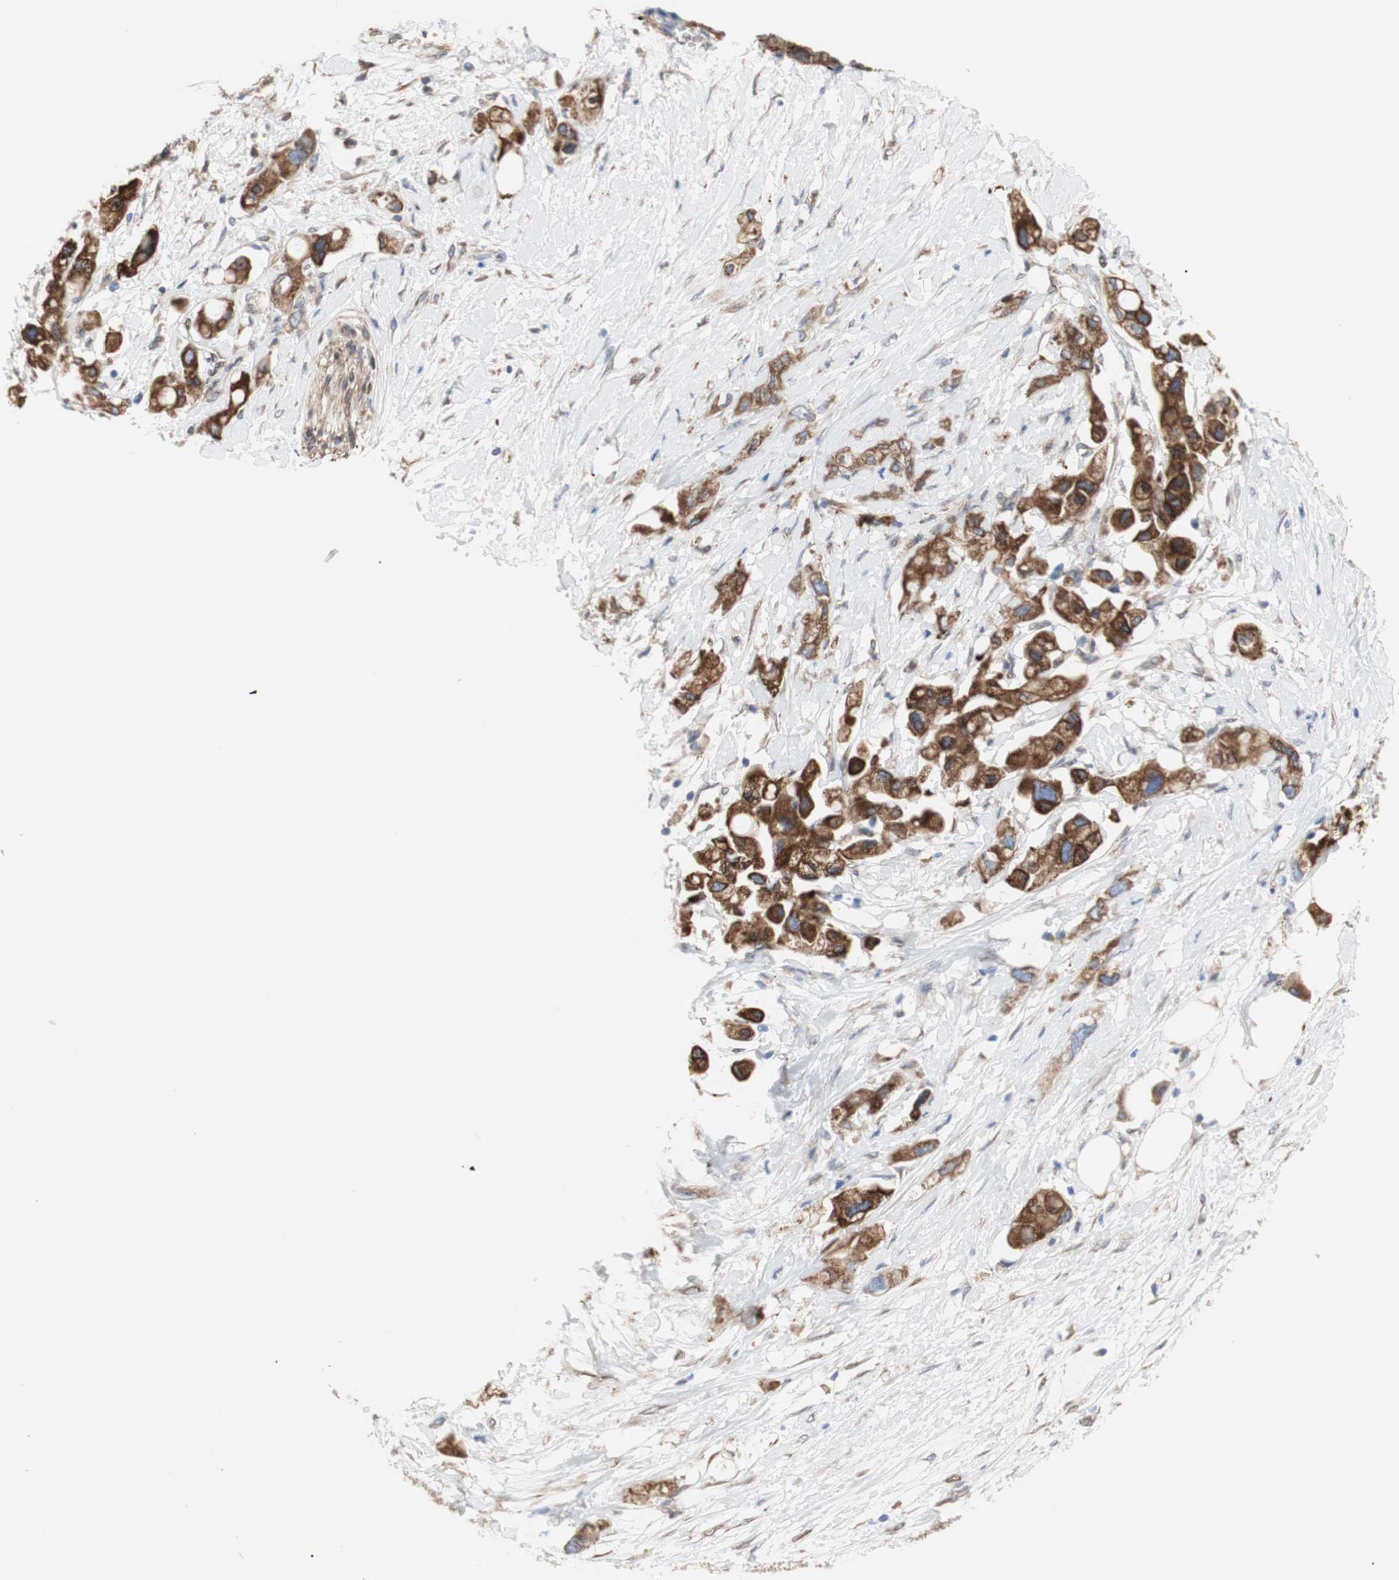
{"staining": {"intensity": "strong", "quantity": ">75%", "location": "cytoplasmic/membranous"}, "tissue": "pancreatic cancer", "cell_type": "Tumor cells", "image_type": "cancer", "snomed": [{"axis": "morphology", "description": "Adenocarcinoma, NOS"}, {"axis": "topography", "description": "Pancreas"}], "caption": "This is an image of immunohistochemistry staining of adenocarcinoma (pancreatic), which shows strong positivity in the cytoplasmic/membranous of tumor cells.", "gene": "ERLIN1", "patient": {"sex": "female", "age": 56}}